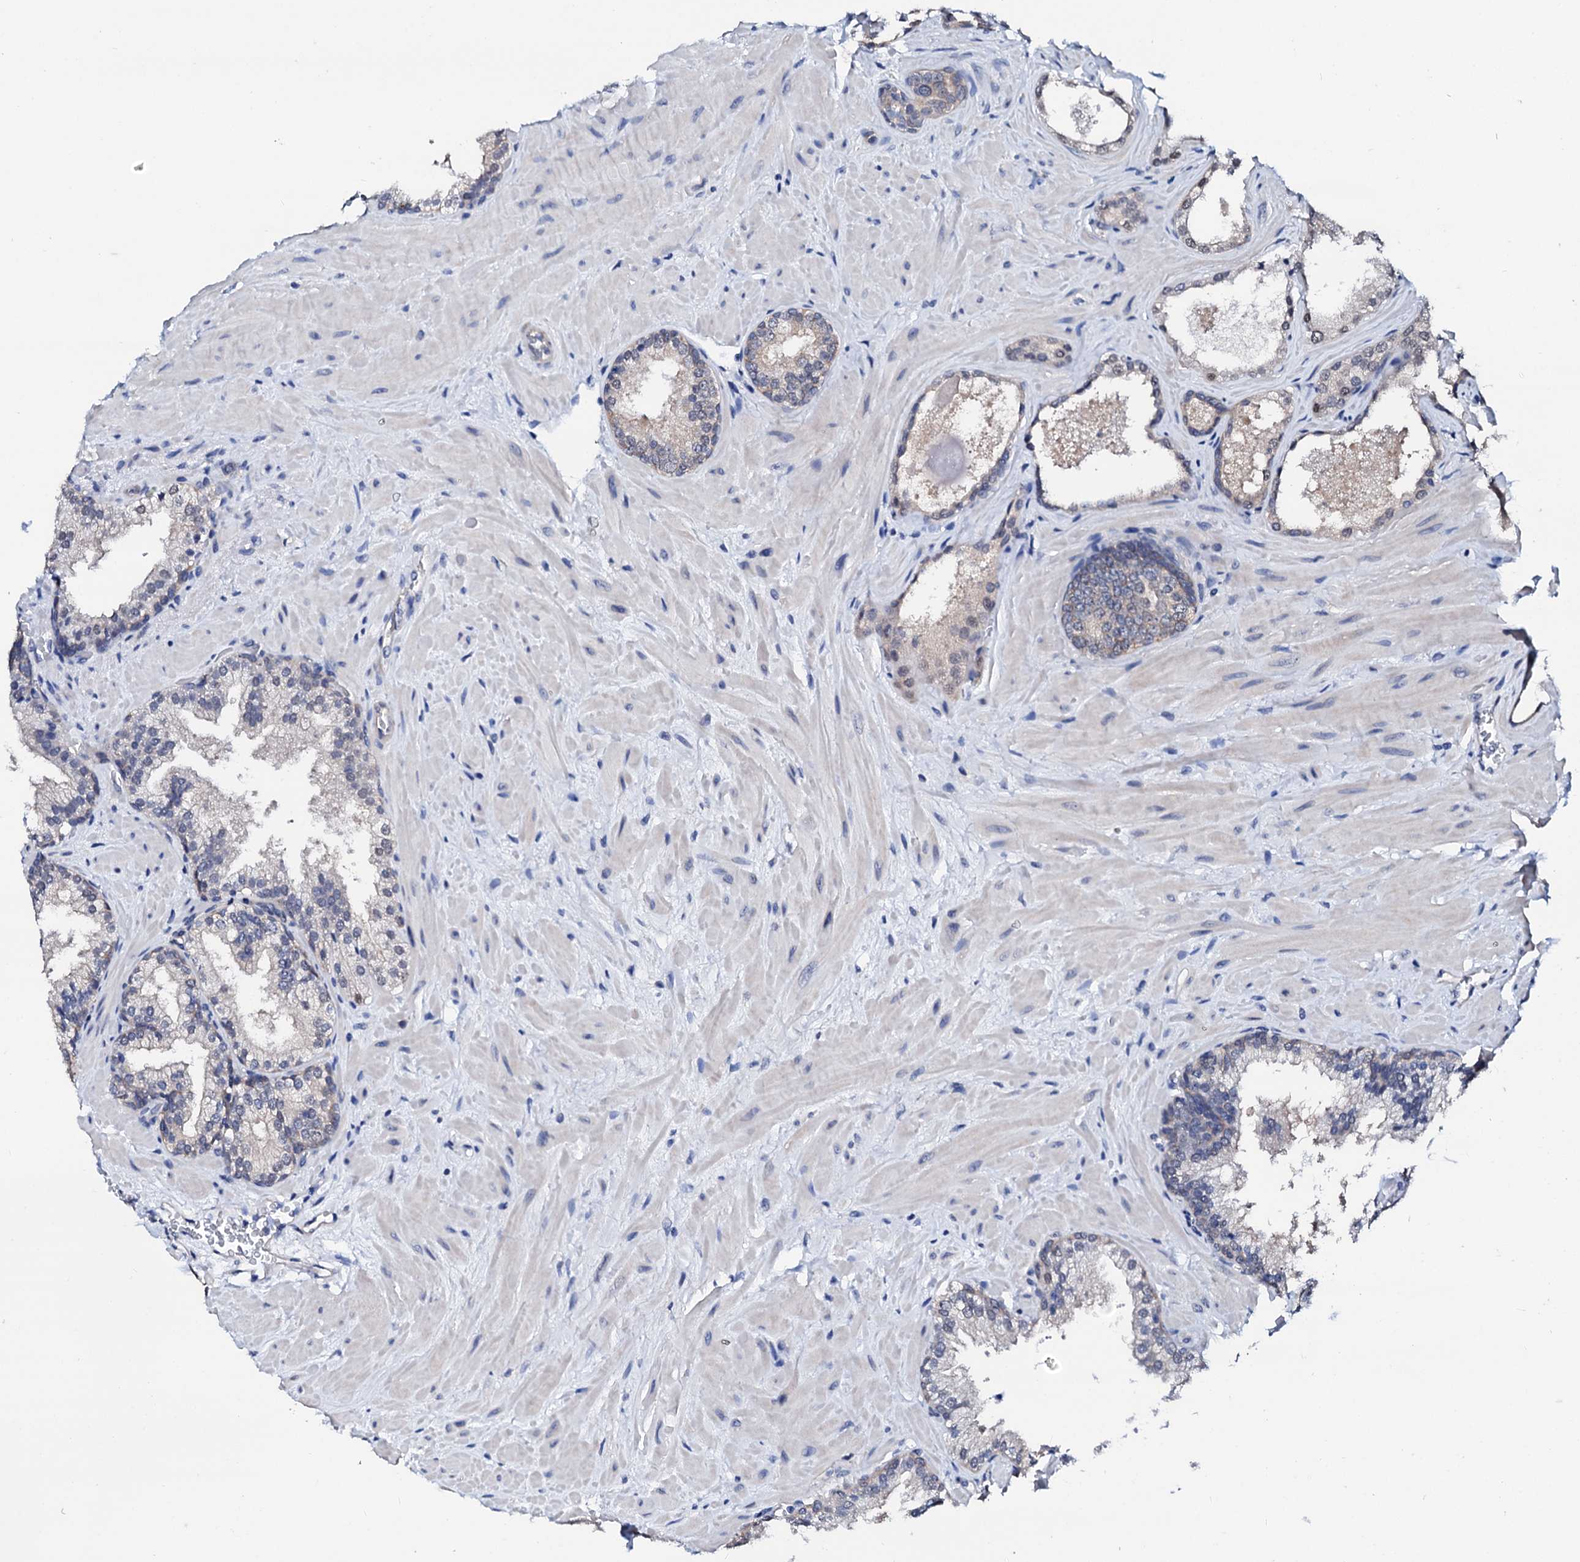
{"staining": {"intensity": "weak", "quantity": "<25%", "location": "cytoplasmic/membranous,nuclear"}, "tissue": "prostate cancer", "cell_type": "Tumor cells", "image_type": "cancer", "snomed": [{"axis": "morphology", "description": "Adenocarcinoma, High grade"}, {"axis": "topography", "description": "Prostate"}], "caption": "DAB immunohistochemical staining of human prostate cancer shows no significant staining in tumor cells.", "gene": "CSN2", "patient": {"sex": "male", "age": 64}}